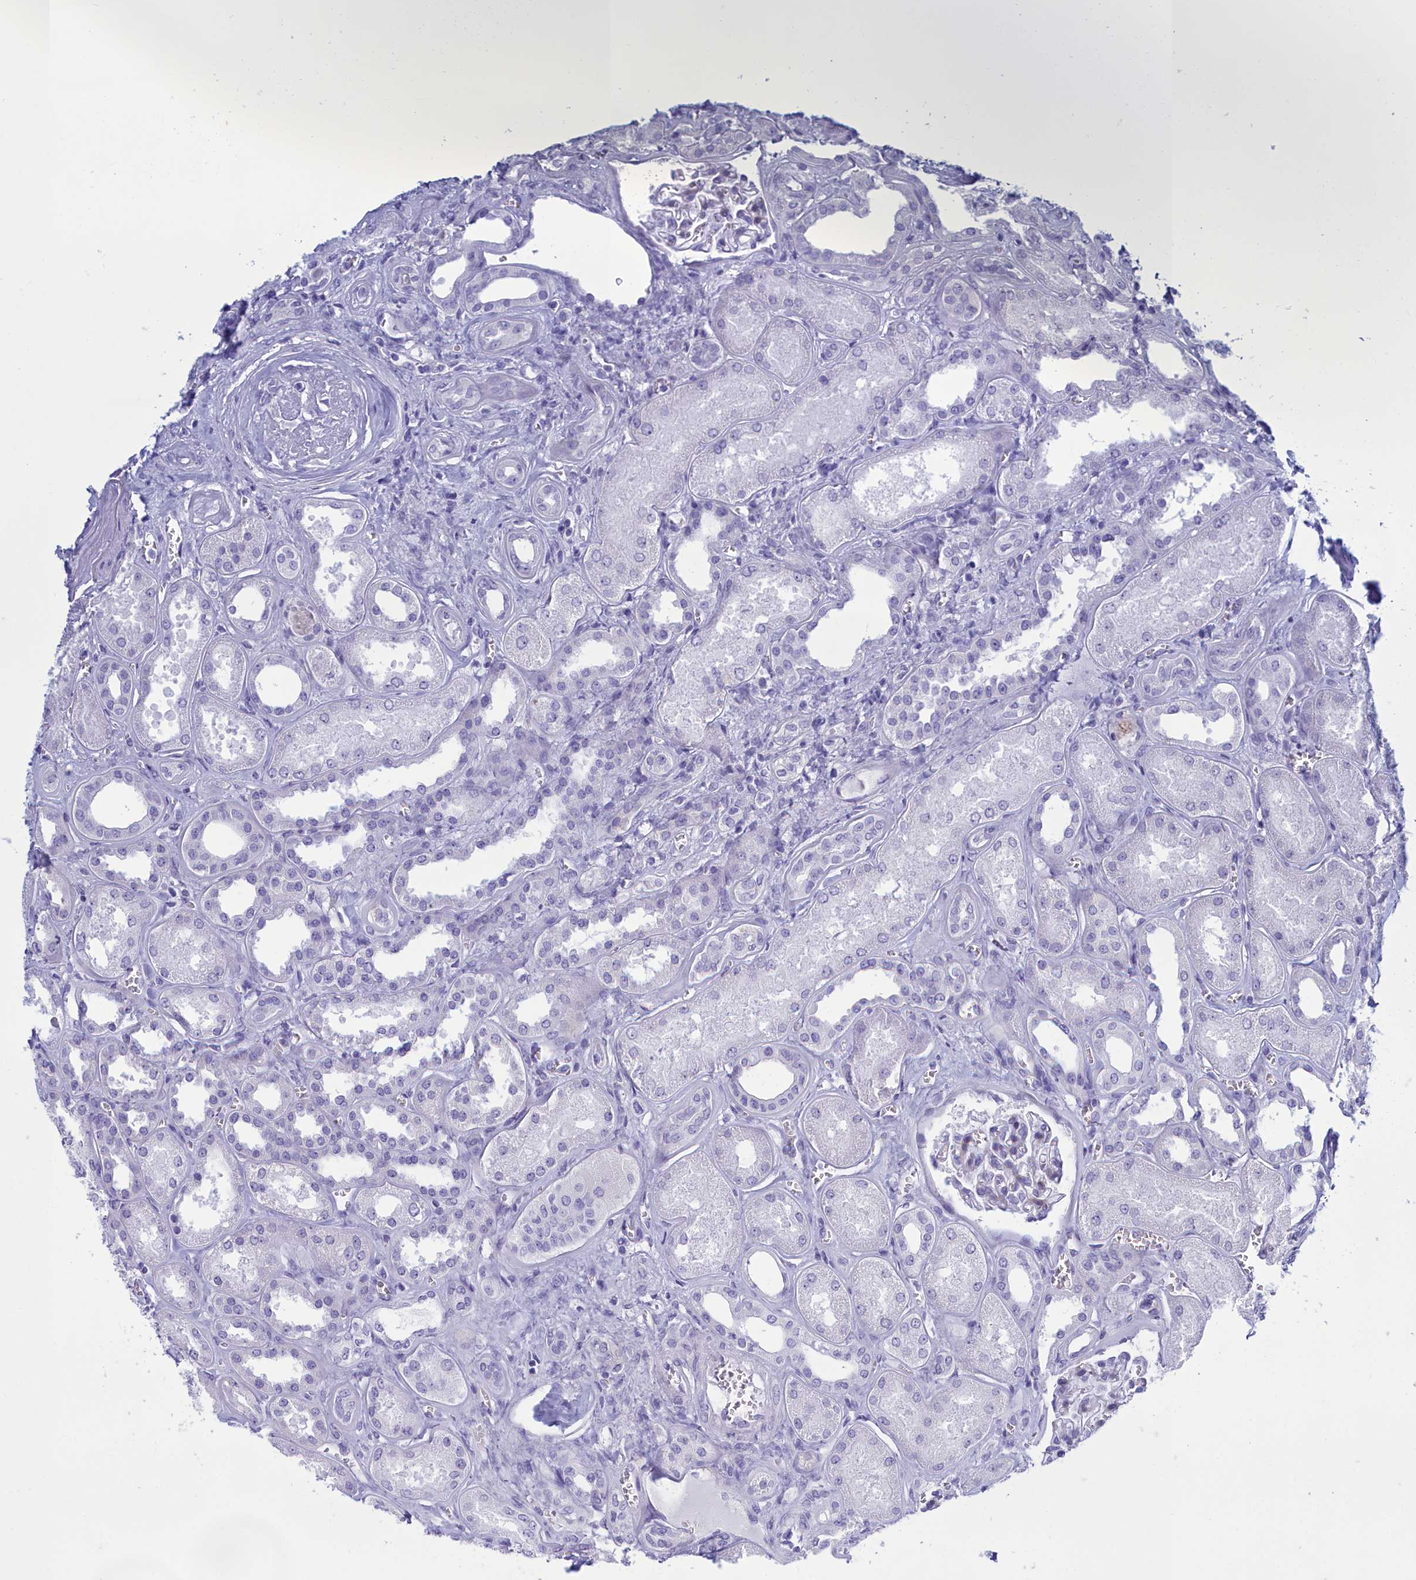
{"staining": {"intensity": "negative", "quantity": "none", "location": "none"}, "tissue": "kidney", "cell_type": "Cells in glomeruli", "image_type": "normal", "snomed": [{"axis": "morphology", "description": "Normal tissue, NOS"}, {"axis": "morphology", "description": "Adenocarcinoma, NOS"}, {"axis": "topography", "description": "Kidney"}], "caption": "Kidney was stained to show a protein in brown. There is no significant staining in cells in glomeruli. (DAB (3,3'-diaminobenzidine) immunohistochemistry visualized using brightfield microscopy, high magnification).", "gene": "TMEM97", "patient": {"sex": "female", "age": 68}}